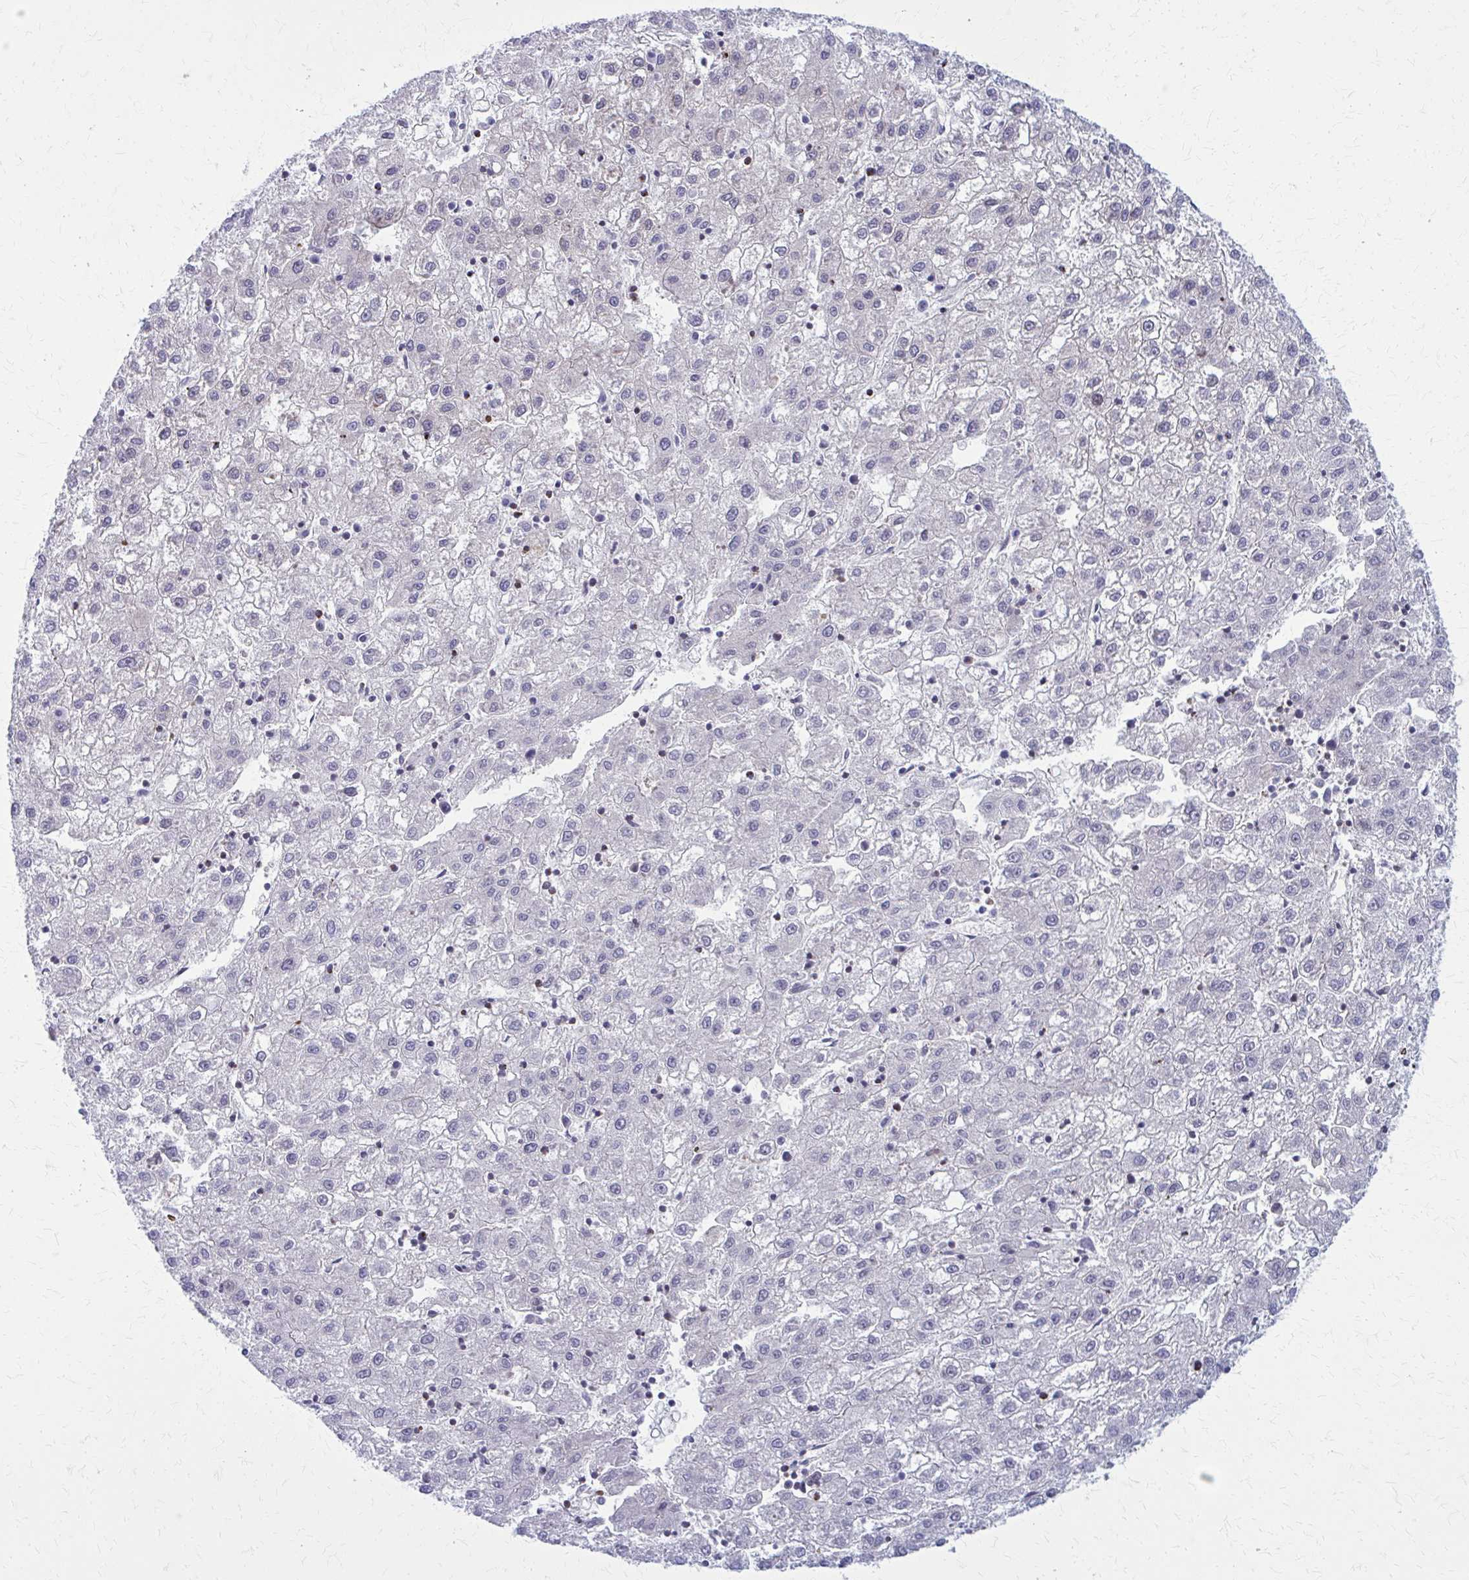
{"staining": {"intensity": "negative", "quantity": "none", "location": "none"}, "tissue": "liver cancer", "cell_type": "Tumor cells", "image_type": "cancer", "snomed": [{"axis": "morphology", "description": "Carcinoma, Hepatocellular, NOS"}, {"axis": "topography", "description": "Liver"}], "caption": "Tumor cells are negative for brown protein staining in liver cancer (hepatocellular carcinoma).", "gene": "PEDS1", "patient": {"sex": "male", "age": 72}}